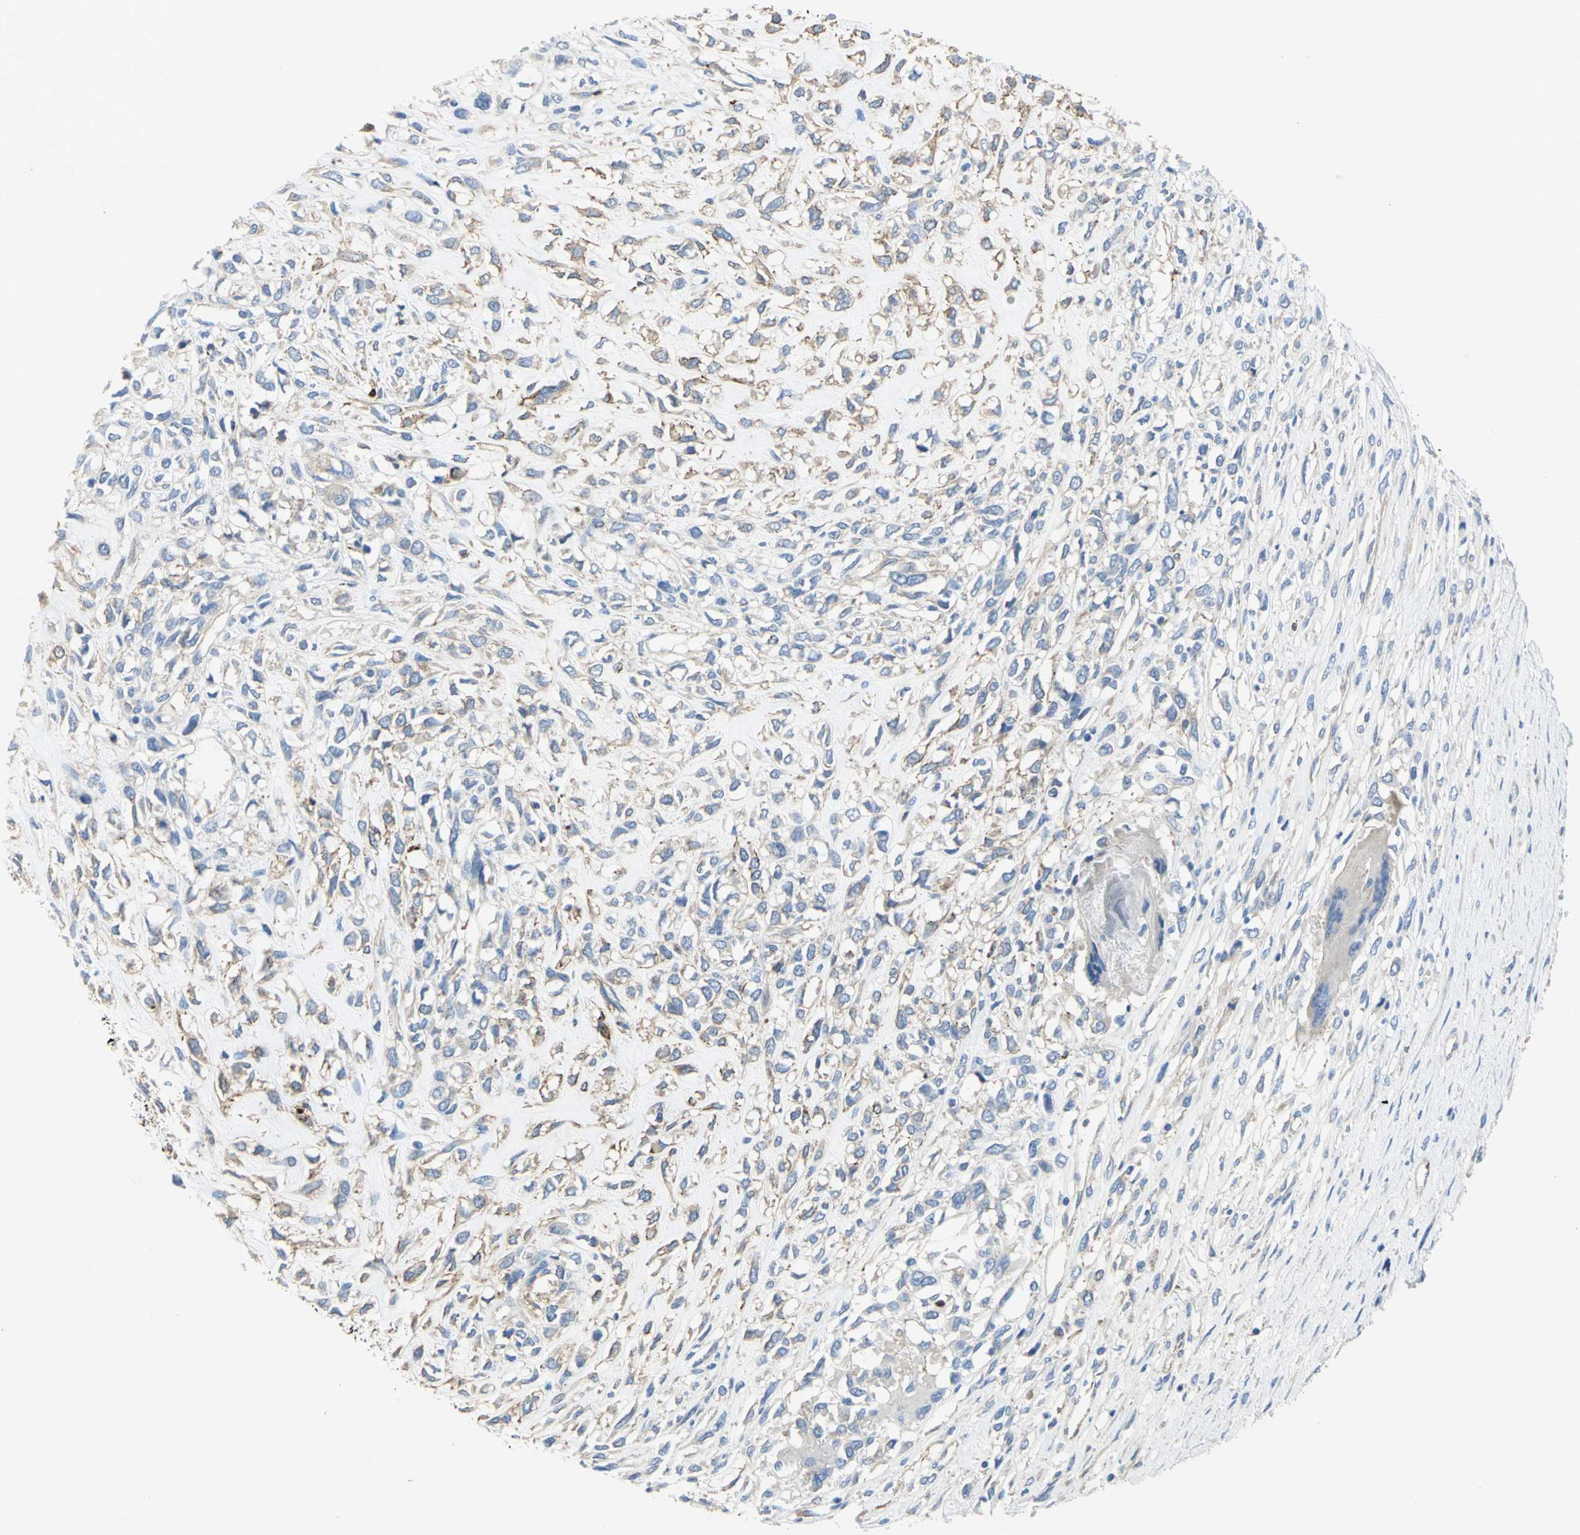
{"staining": {"intensity": "moderate", "quantity": "25%-75%", "location": "cytoplasmic/membranous"}, "tissue": "head and neck cancer", "cell_type": "Tumor cells", "image_type": "cancer", "snomed": [{"axis": "morphology", "description": "Necrosis, NOS"}, {"axis": "morphology", "description": "Neoplasm, malignant, NOS"}, {"axis": "topography", "description": "Salivary gland"}, {"axis": "topography", "description": "Head-Neck"}], "caption": "Brown immunohistochemical staining in human head and neck cancer displays moderate cytoplasmic/membranous positivity in about 25%-75% of tumor cells.", "gene": "FLNB", "patient": {"sex": "male", "age": 43}}